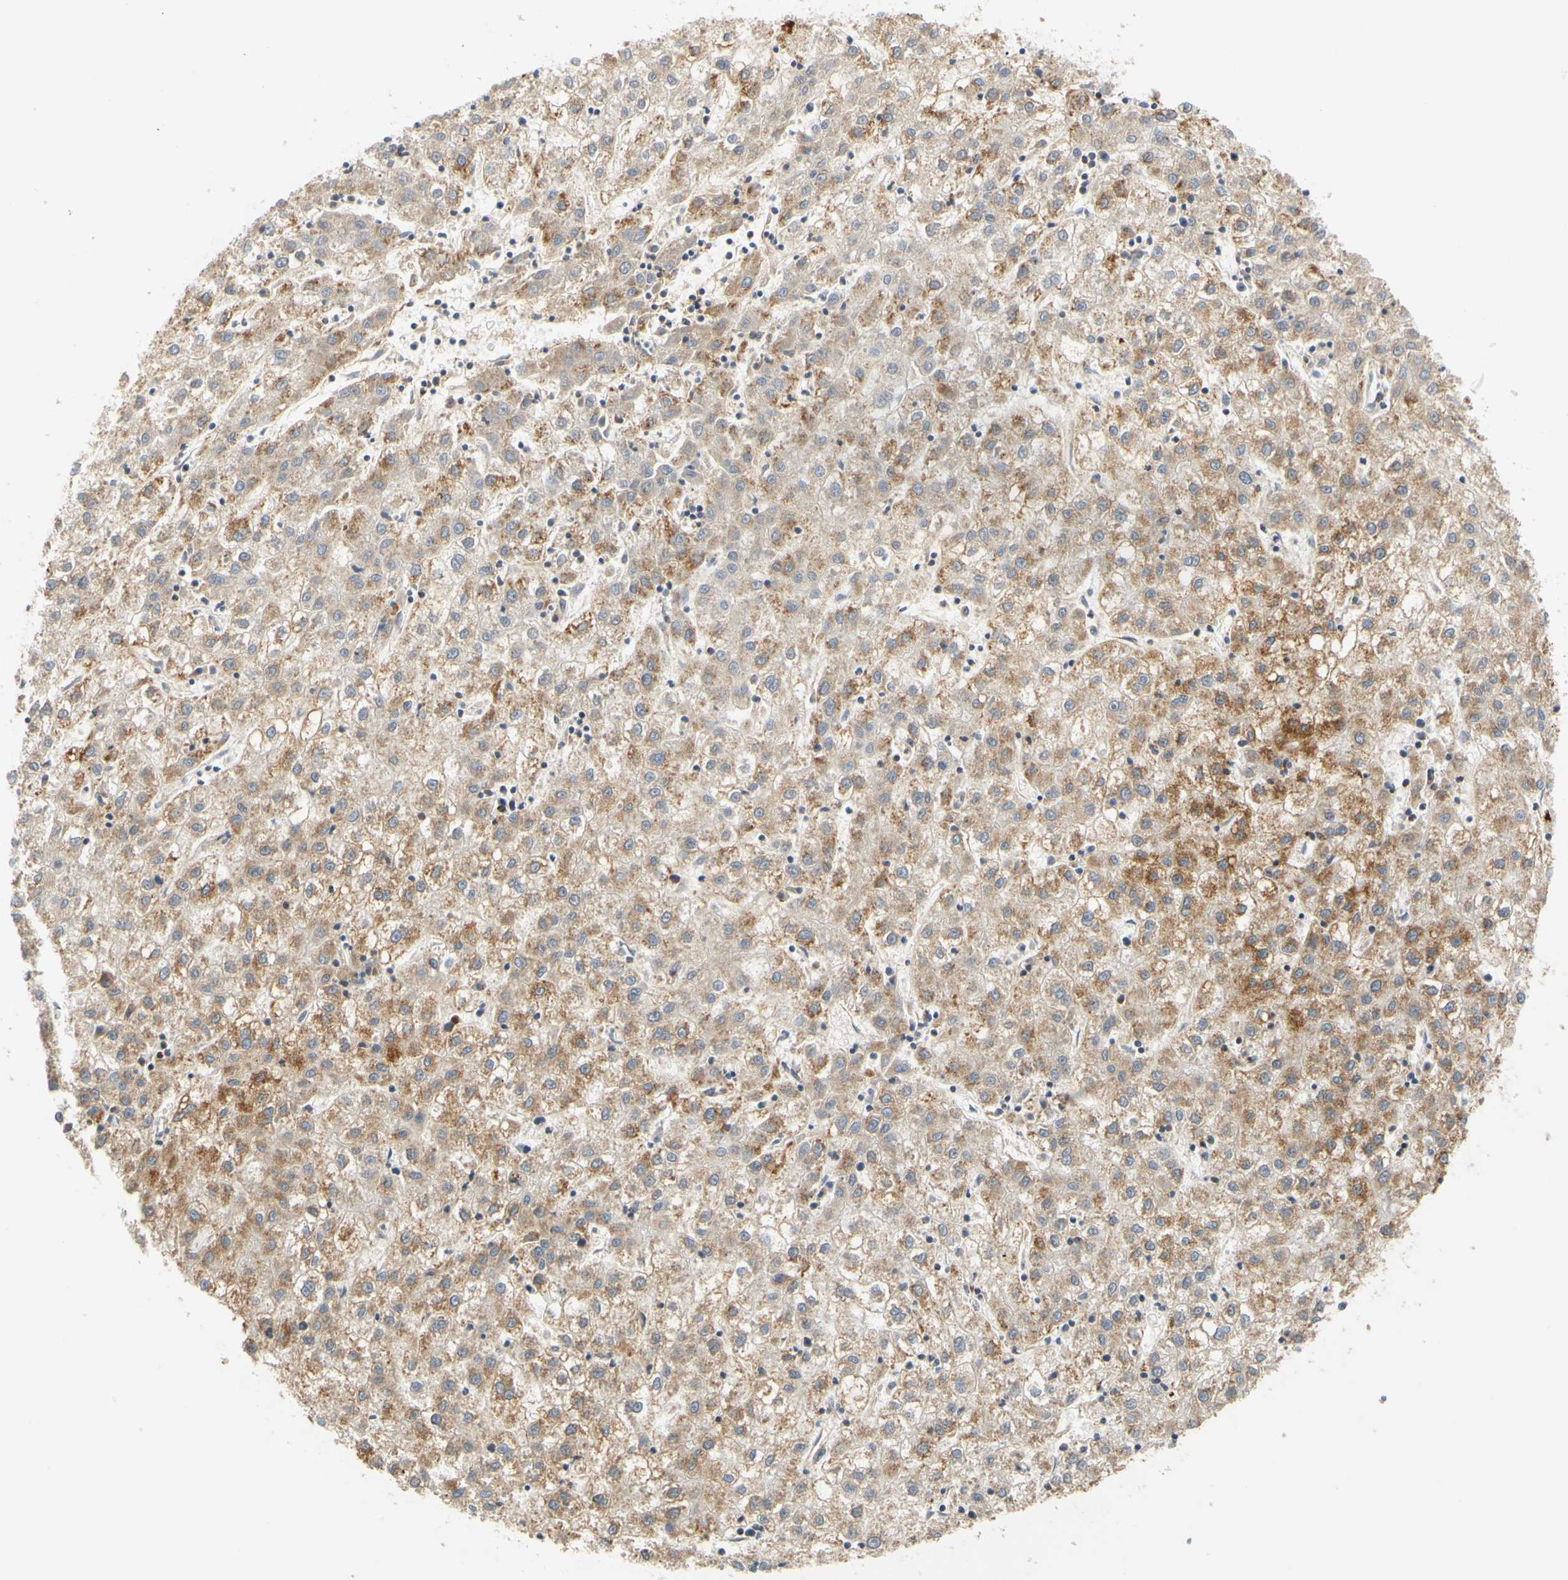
{"staining": {"intensity": "moderate", "quantity": "25%-75%", "location": "cytoplasmic/membranous"}, "tissue": "liver cancer", "cell_type": "Tumor cells", "image_type": "cancer", "snomed": [{"axis": "morphology", "description": "Carcinoma, Hepatocellular, NOS"}, {"axis": "topography", "description": "Liver"}], "caption": "Tumor cells reveal medium levels of moderate cytoplasmic/membranous positivity in approximately 25%-75% of cells in liver cancer.", "gene": "SFXN3", "patient": {"sex": "male", "age": 72}}